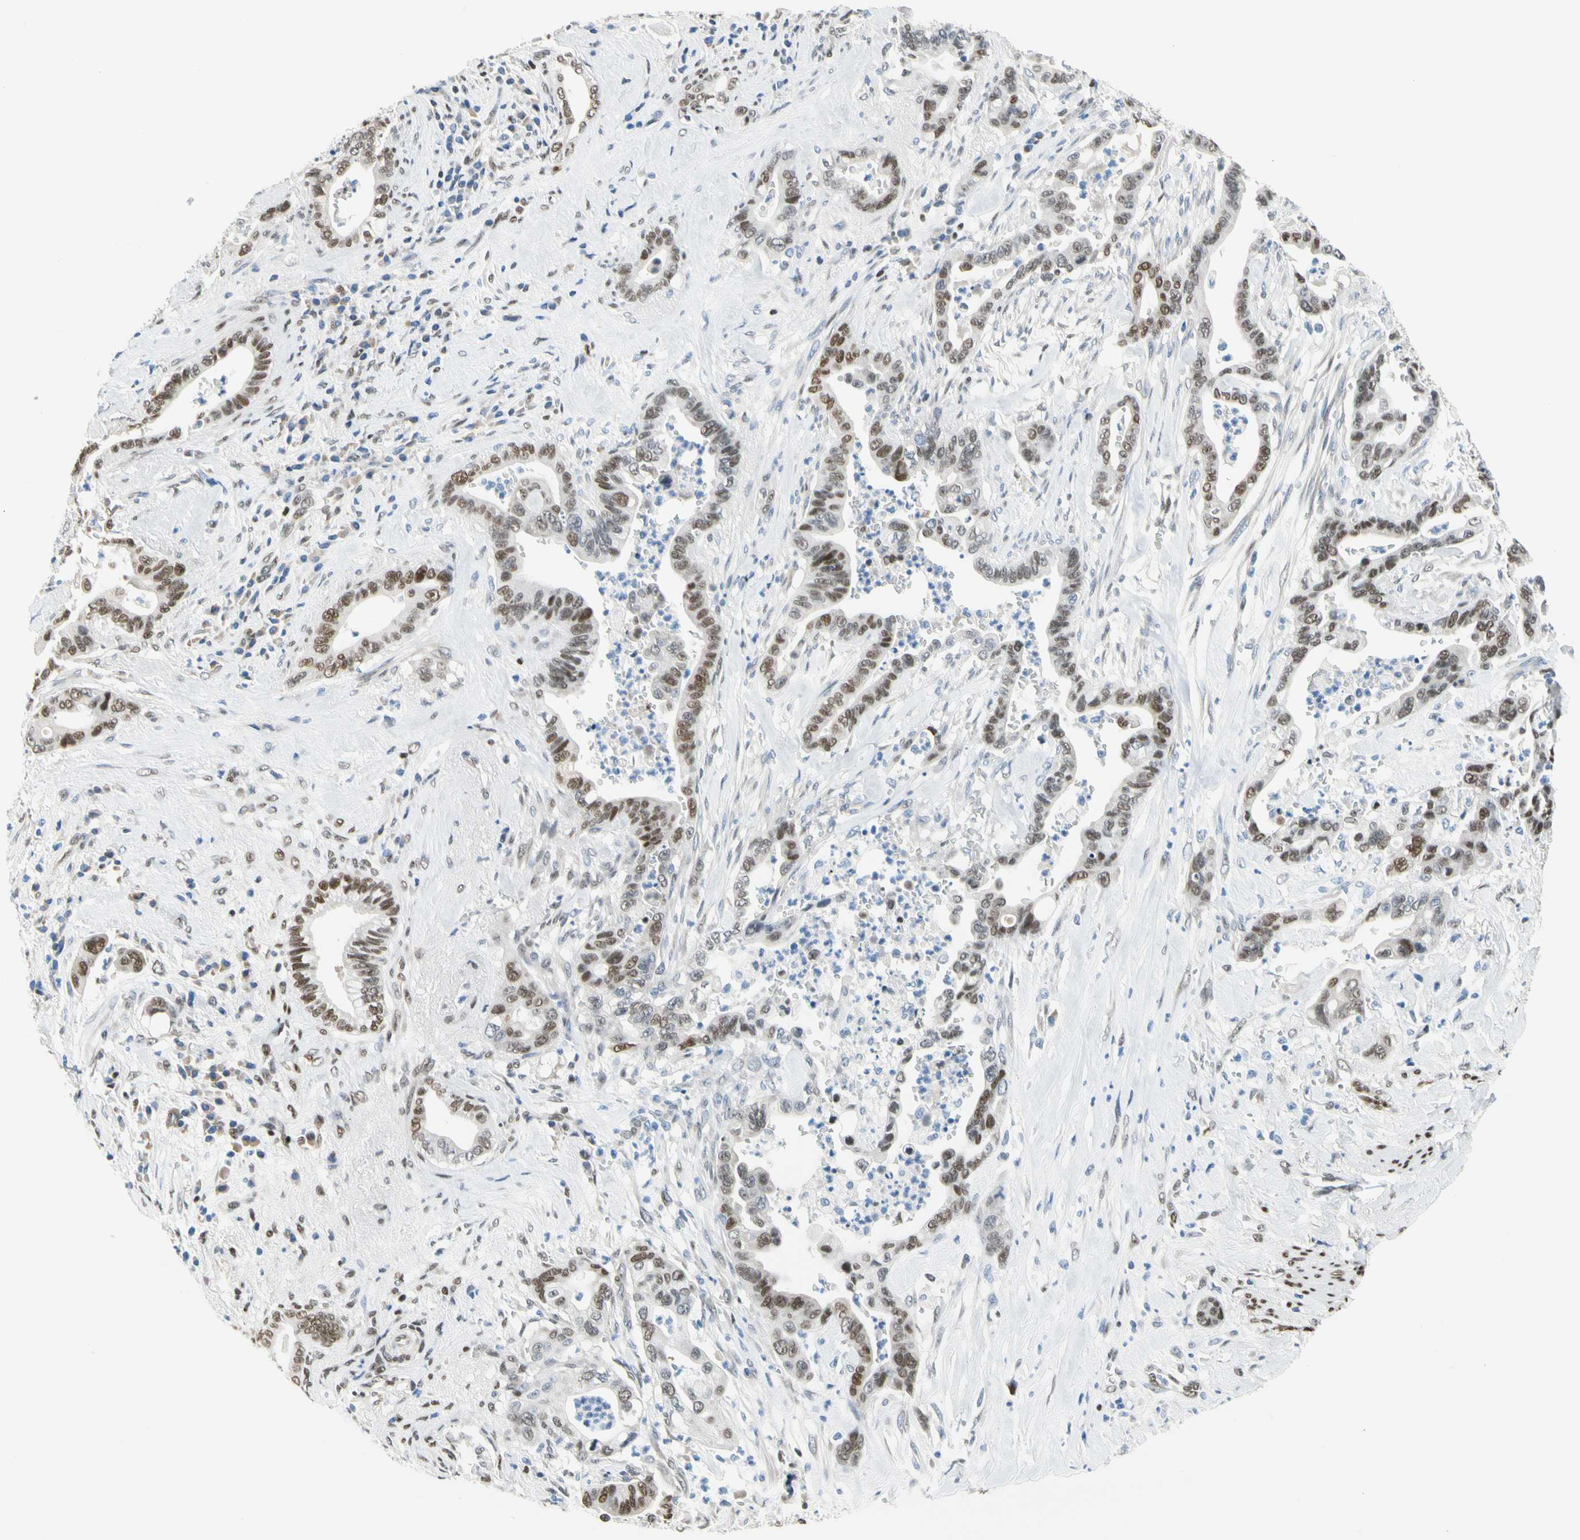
{"staining": {"intensity": "moderate", "quantity": ">75%", "location": "nuclear"}, "tissue": "pancreatic cancer", "cell_type": "Tumor cells", "image_type": "cancer", "snomed": [{"axis": "morphology", "description": "Adenocarcinoma, NOS"}, {"axis": "topography", "description": "Pancreas"}], "caption": "This is a micrograph of IHC staining of adenocarcinoma (pancreatic), which shows moderate staining in the nuclear of tumor cells.", "gene": "NFIA", "patient": {"sex": "male", "age": 70}}